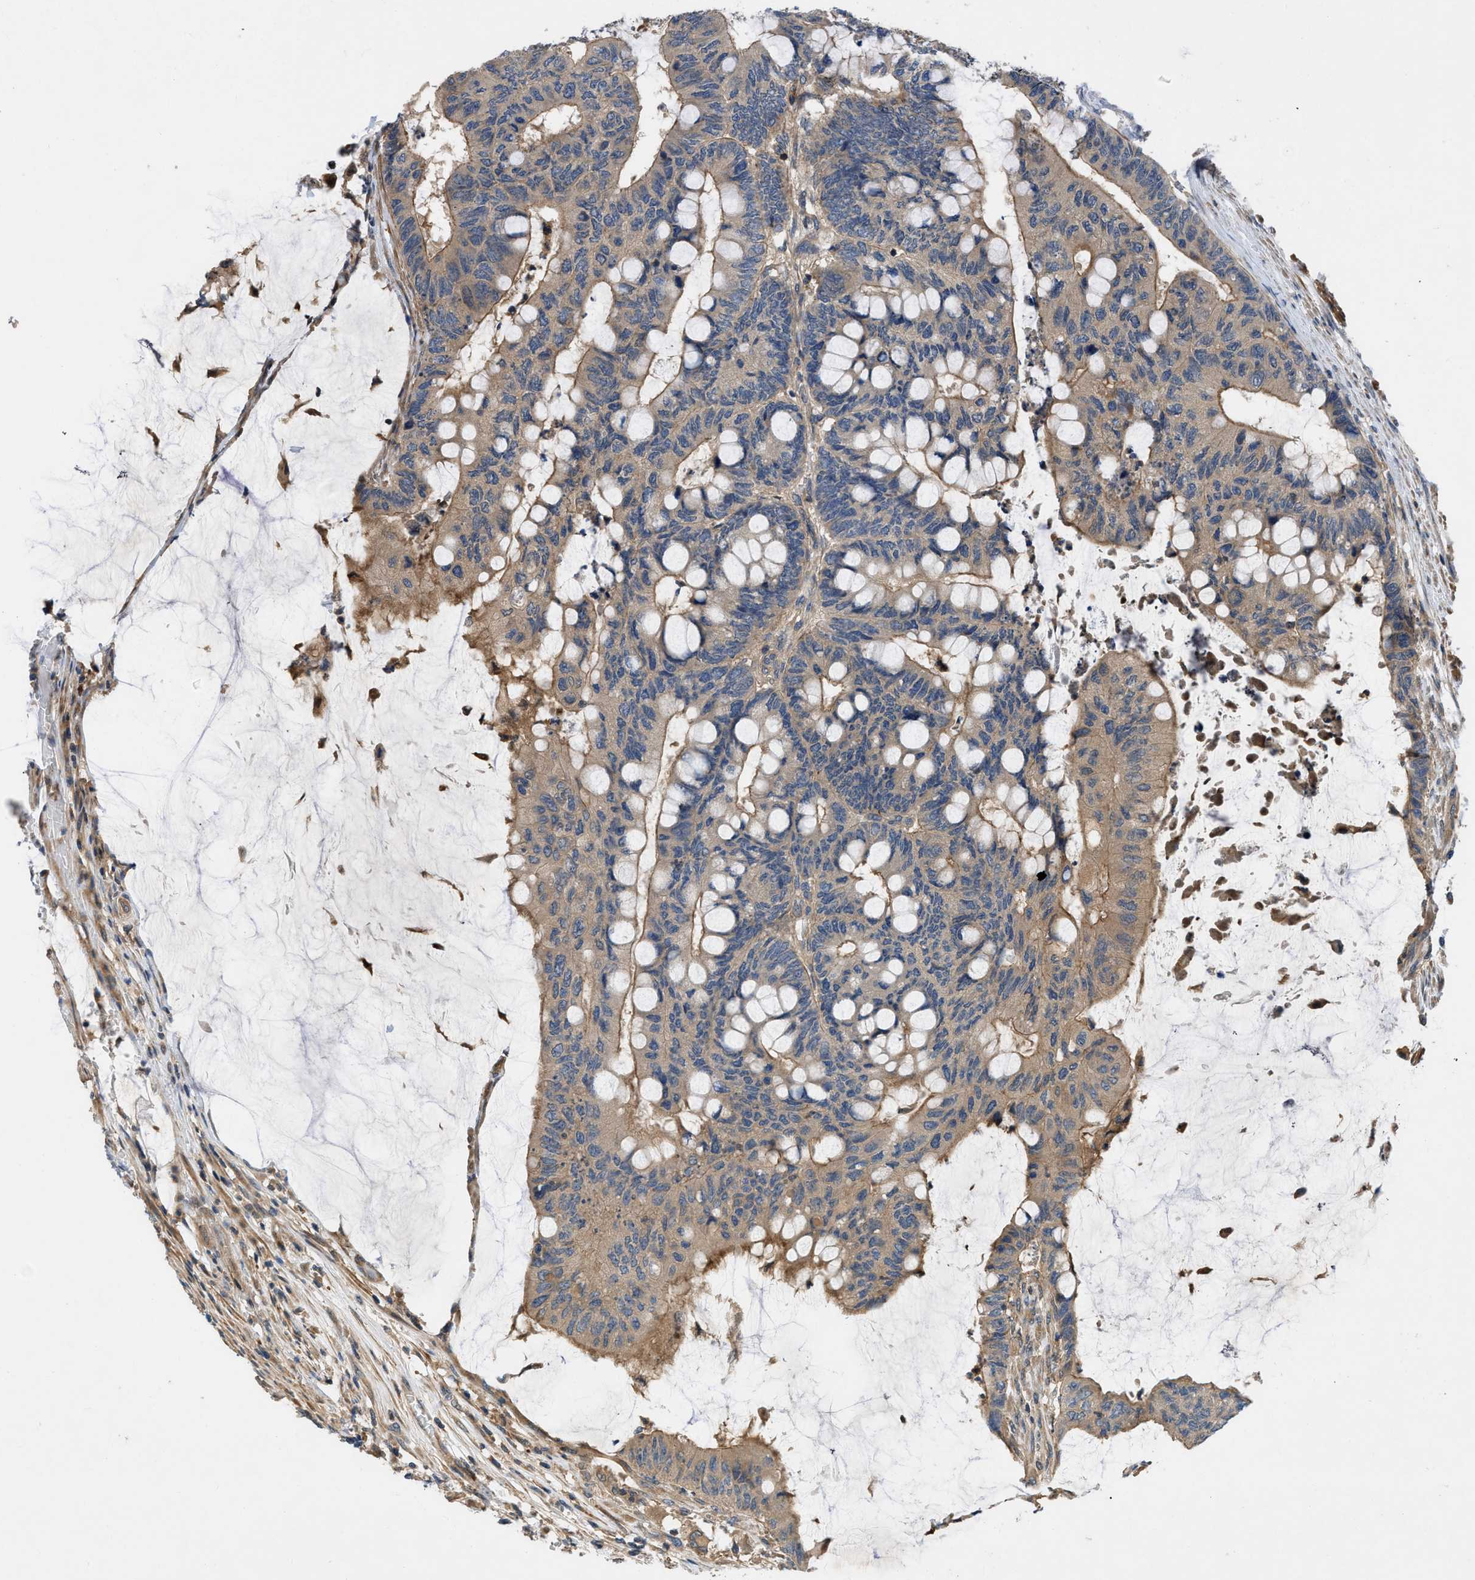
{"staining": {"intensity": "moderate", "quantity": ">75%", "location": "cytoplasmic/membranous"}, "tissue": "colorectal cancer", "cell_type": "Tumor cells", "image_type": "cancer", "snomed": [{"axis": "morphology", "description": "Normal tissue, NOS"}, {"axis": "morphology", "description": "Adenocarcinoma, NOS"}, {"axis": "topography", "description": "Rectum"}], "caption": "Immunohistochemistry (IHC) (DAB (3,3'-diaminobenzidine)) staining of human adenocarcinoma (colorectal) reveals moderate cytoplasmic/membranous protein positivity in approximately >75% of tumor cells.", "gene": "GPR31", "patient": {"sex": "male", "age": 92}}